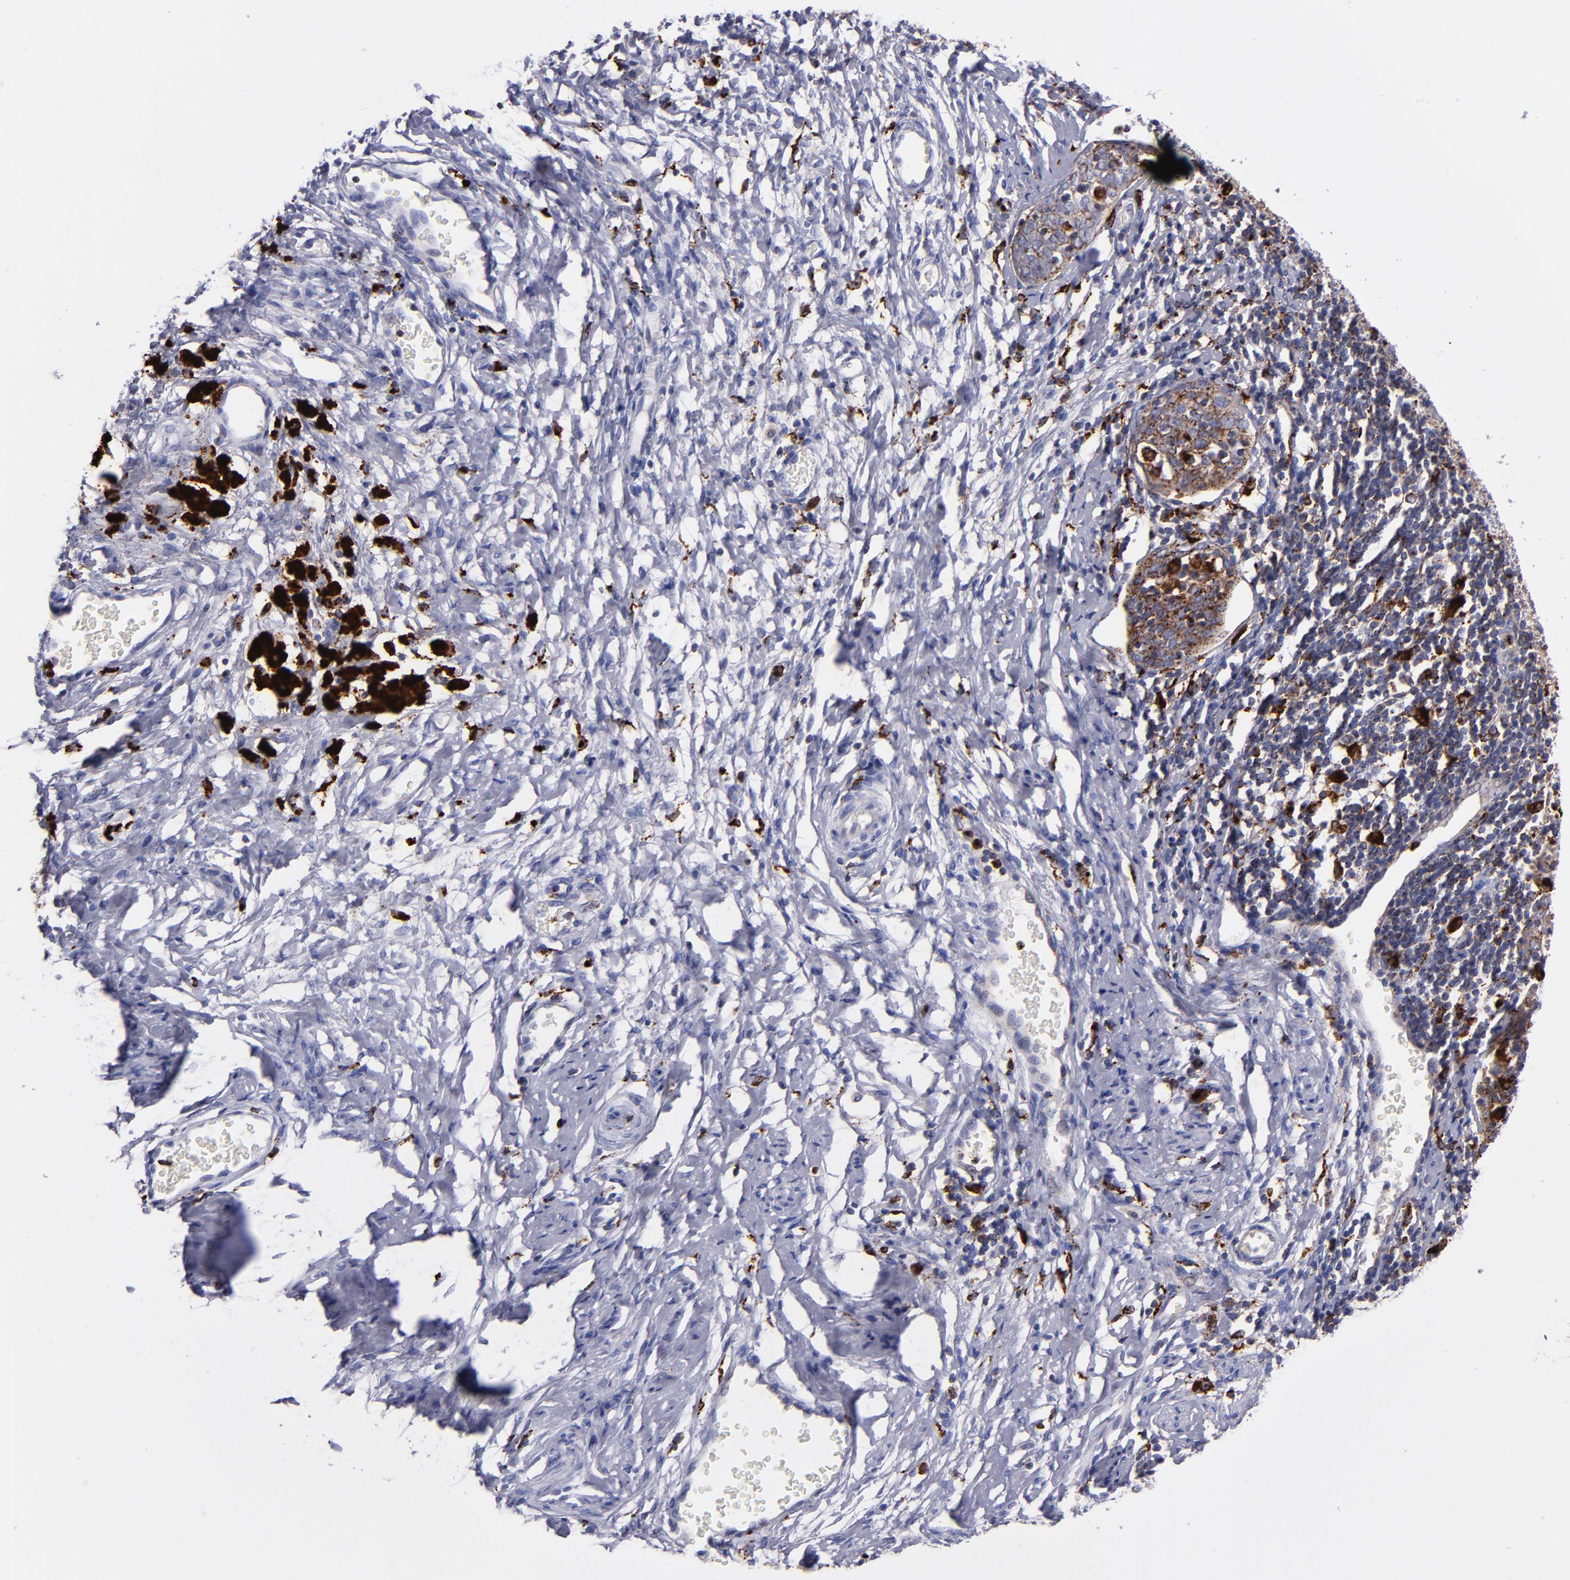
{"staining": {"intensity": "moderate", "quantity": ">75%", "location": "cytoplasmic/membranous"}, "tissue": "cervical cancer", "cell_type": "Tumor cells", "image_type": "cancer", "snomed": [{"axis": "morphology", "description": "Normal tissue, NOS"}, {"axis": "morphology", "description": "Squamous cell carcinoma, NOS"}, {"axis": "topography", "description": "Cervix"}], "caption": "A brown stain highlights moderate cytoplasmic/membranous expression of a protein in cervical cancer tumor cells.", "gene": "CTSS", "patient": {"sex": "female", "age": 67}}